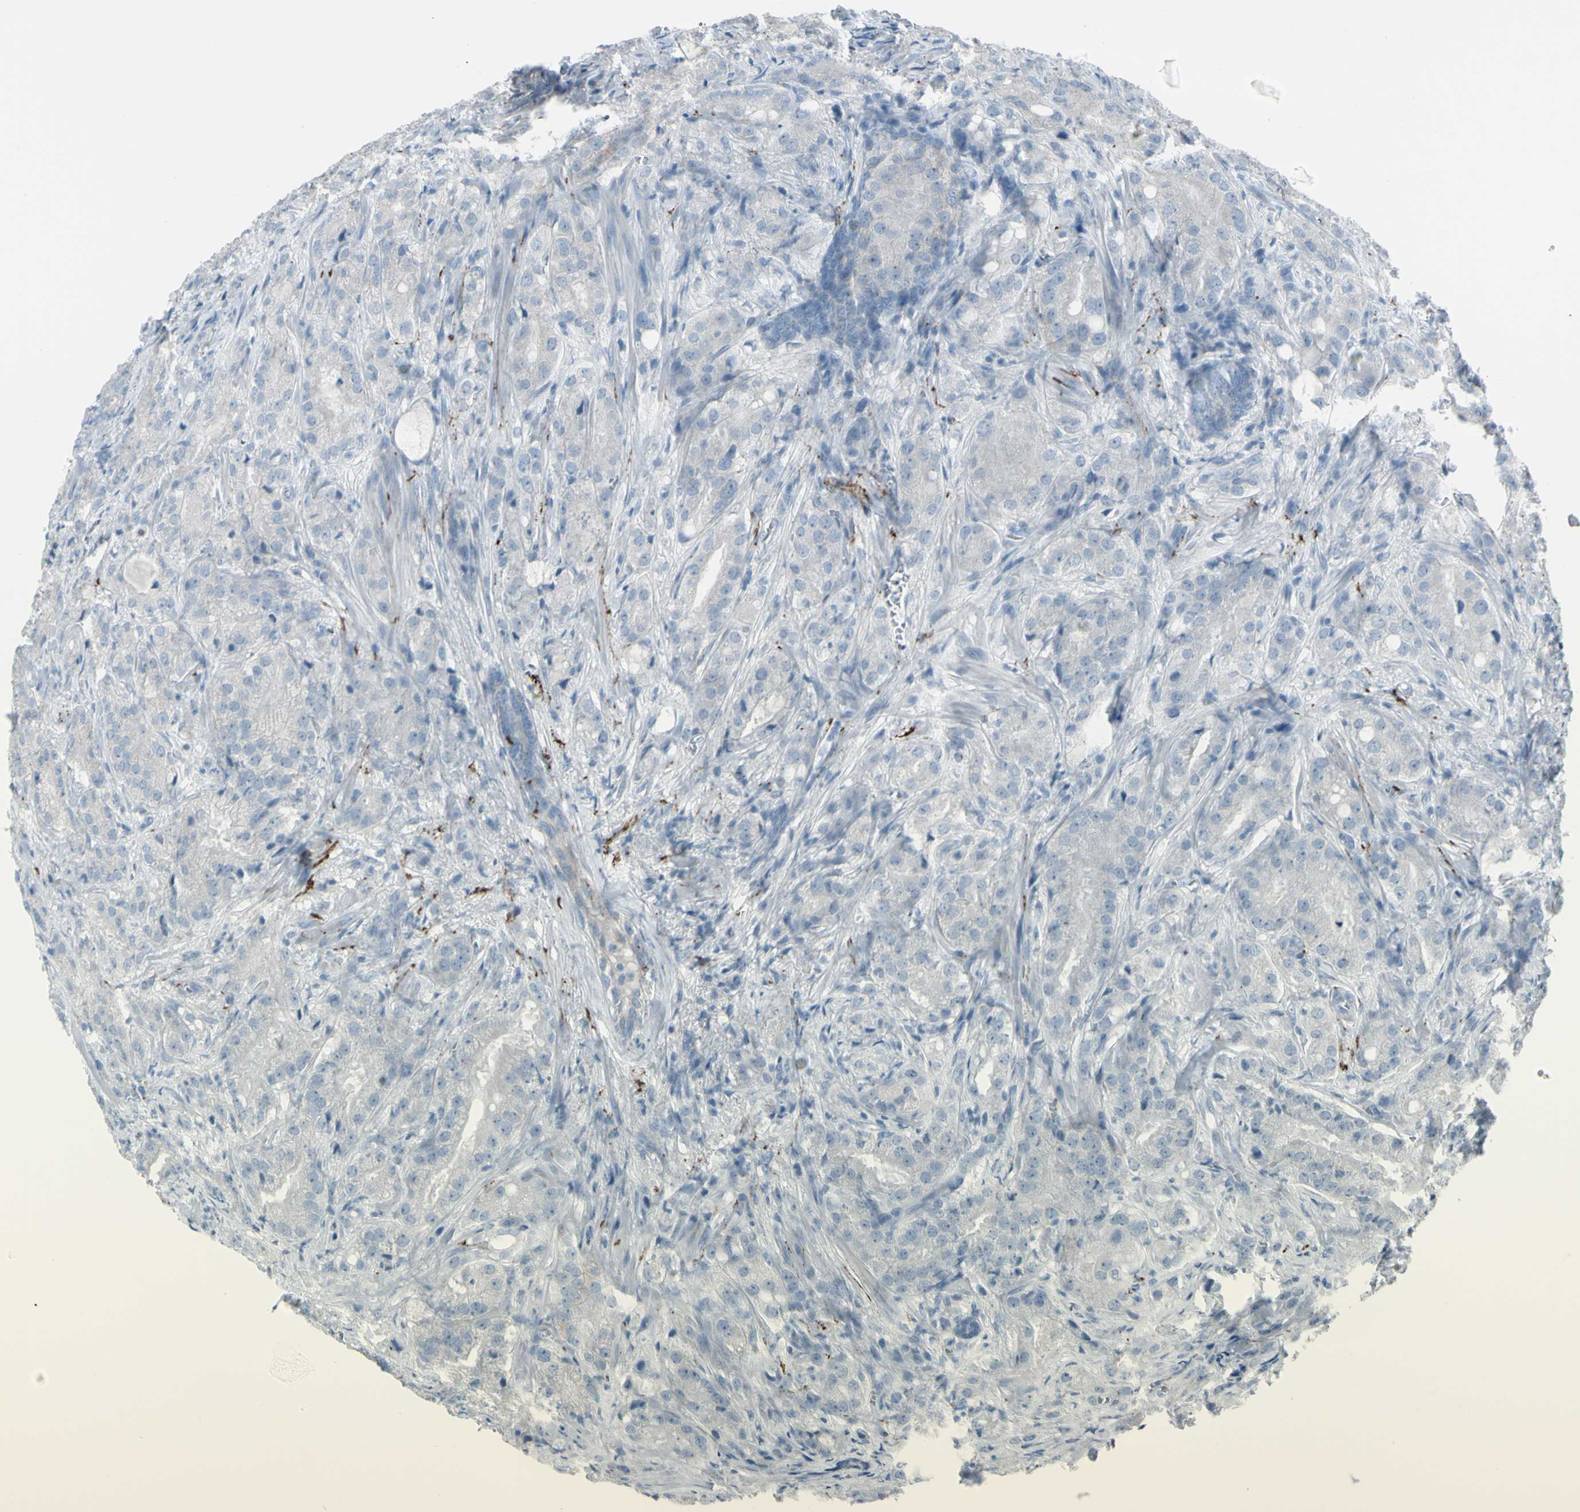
{"staining": {"intensity": "negative", "quantity": "none", "location": "none"}, "tissue": "prostate cancer", "cell_type": "Tumor cells", "image_type": "cancer", "snomed": [{"axis": "morphology", "description": "Adenocarcinoma, High grade"}, {"axis": "topography", "description": "Prostate"}], "caption": "This is an IHC histopathology image of human adenocarcinoma (high-grade) (prostate). There is no expression in tumor cells.", "gene": "GPR34", "patient": {"sex": "male", "age": 64}}